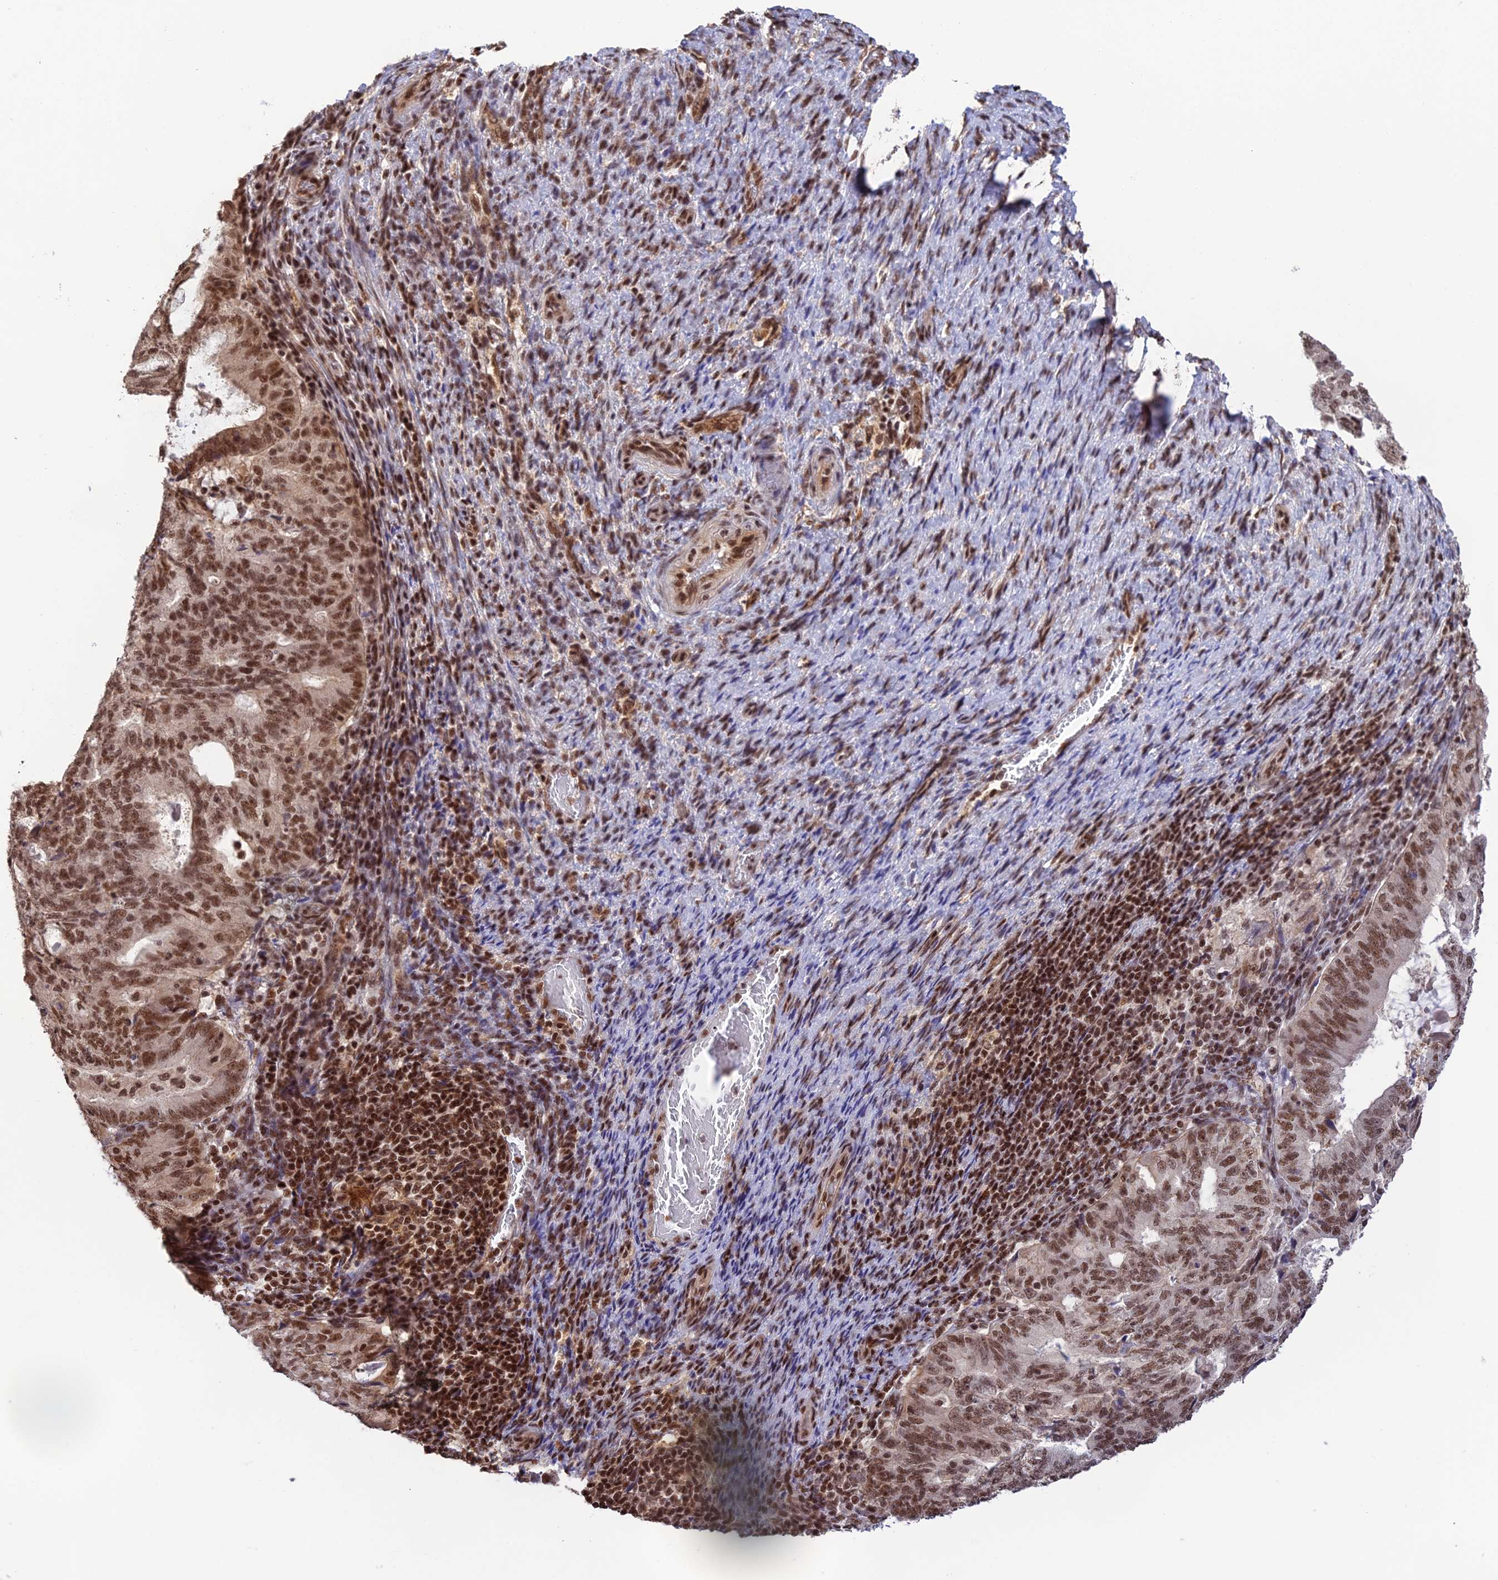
{"staining": {"intensity": "moderate", "quantity": ">75%", "location": "nuclear"}, "tissue": "endometrial cancer", "cell_type": "Tumor cells", "image_type": "cancer", "snomed": [{"axis": "morphology", "description": "Adenocarcinoma, NOS"}, {"axis": "topography", "description": "Endometrium"}], "caption": "Adenocarcinoma (endometrial) stained for a protein demonstrates moderate nuclear positivity in tumor cells. The staining was performed using DAB (3,3'-diaminobenzidine), with brown indicating positive protein expression. Nuclei are stained blue with hematoxylin.", "gene": "THAP11", "patient": {"sex": "female", "age": 70}}